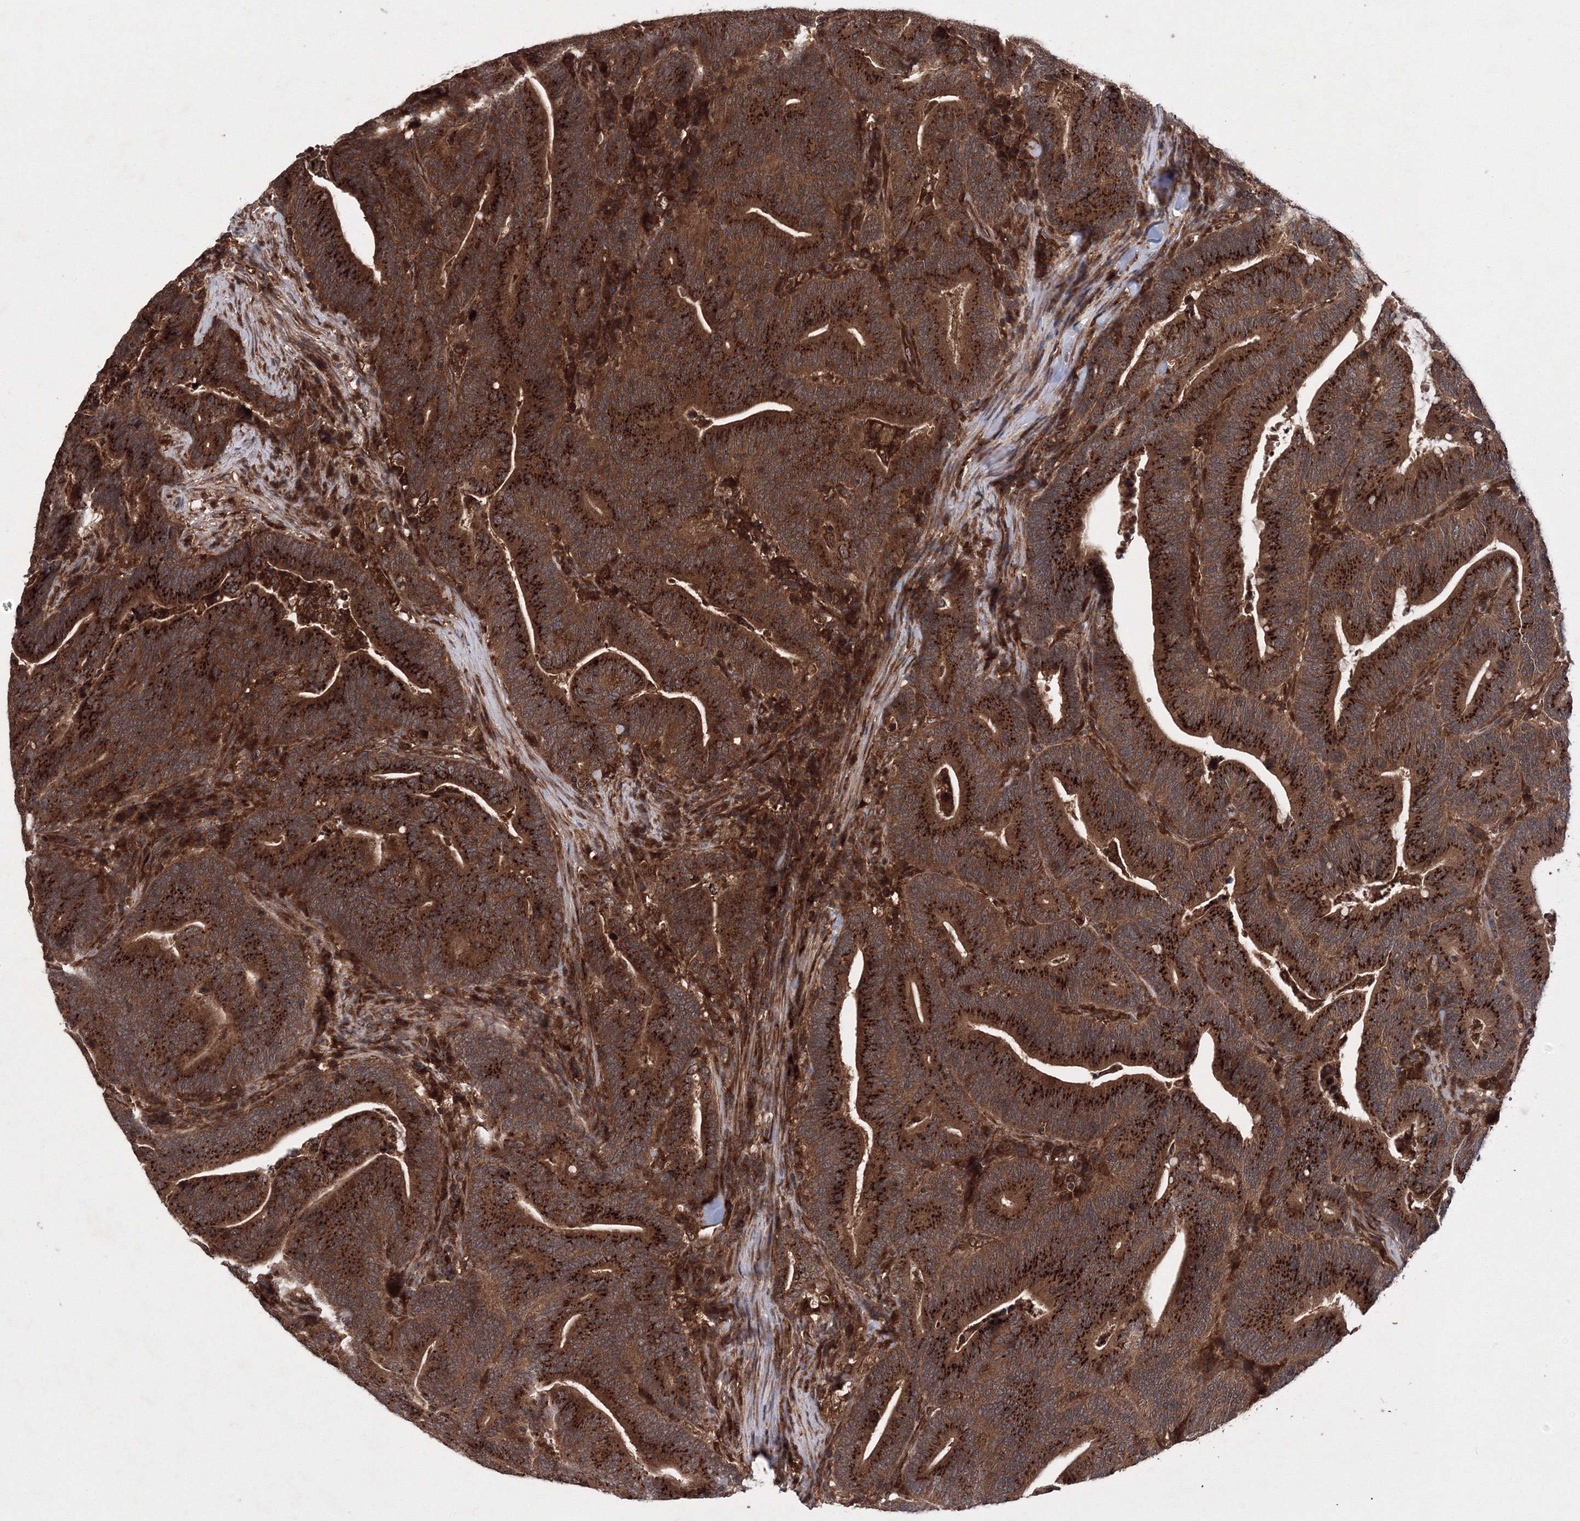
{"staining": {"intensity": "strong", "quantity": ">75%", "location": "cytoplasmic/membranous"}, "tissue": "colorectal cancer", "cell_type": "Tumor cells", "image_type": "cancer", "snomed": [{"axis": "morphology", "description": "Adenocarcinoma, NOS"}, {"axis": "topography", "description": "Colon"}], "caption": "Colorectal adenocarcinoma tissue demonstrates strong cytoplasmic/membranous expression in approximately >75% of tumor cells", "gene": "ATG3", "patient": {"sex": "female", "age": 67}}